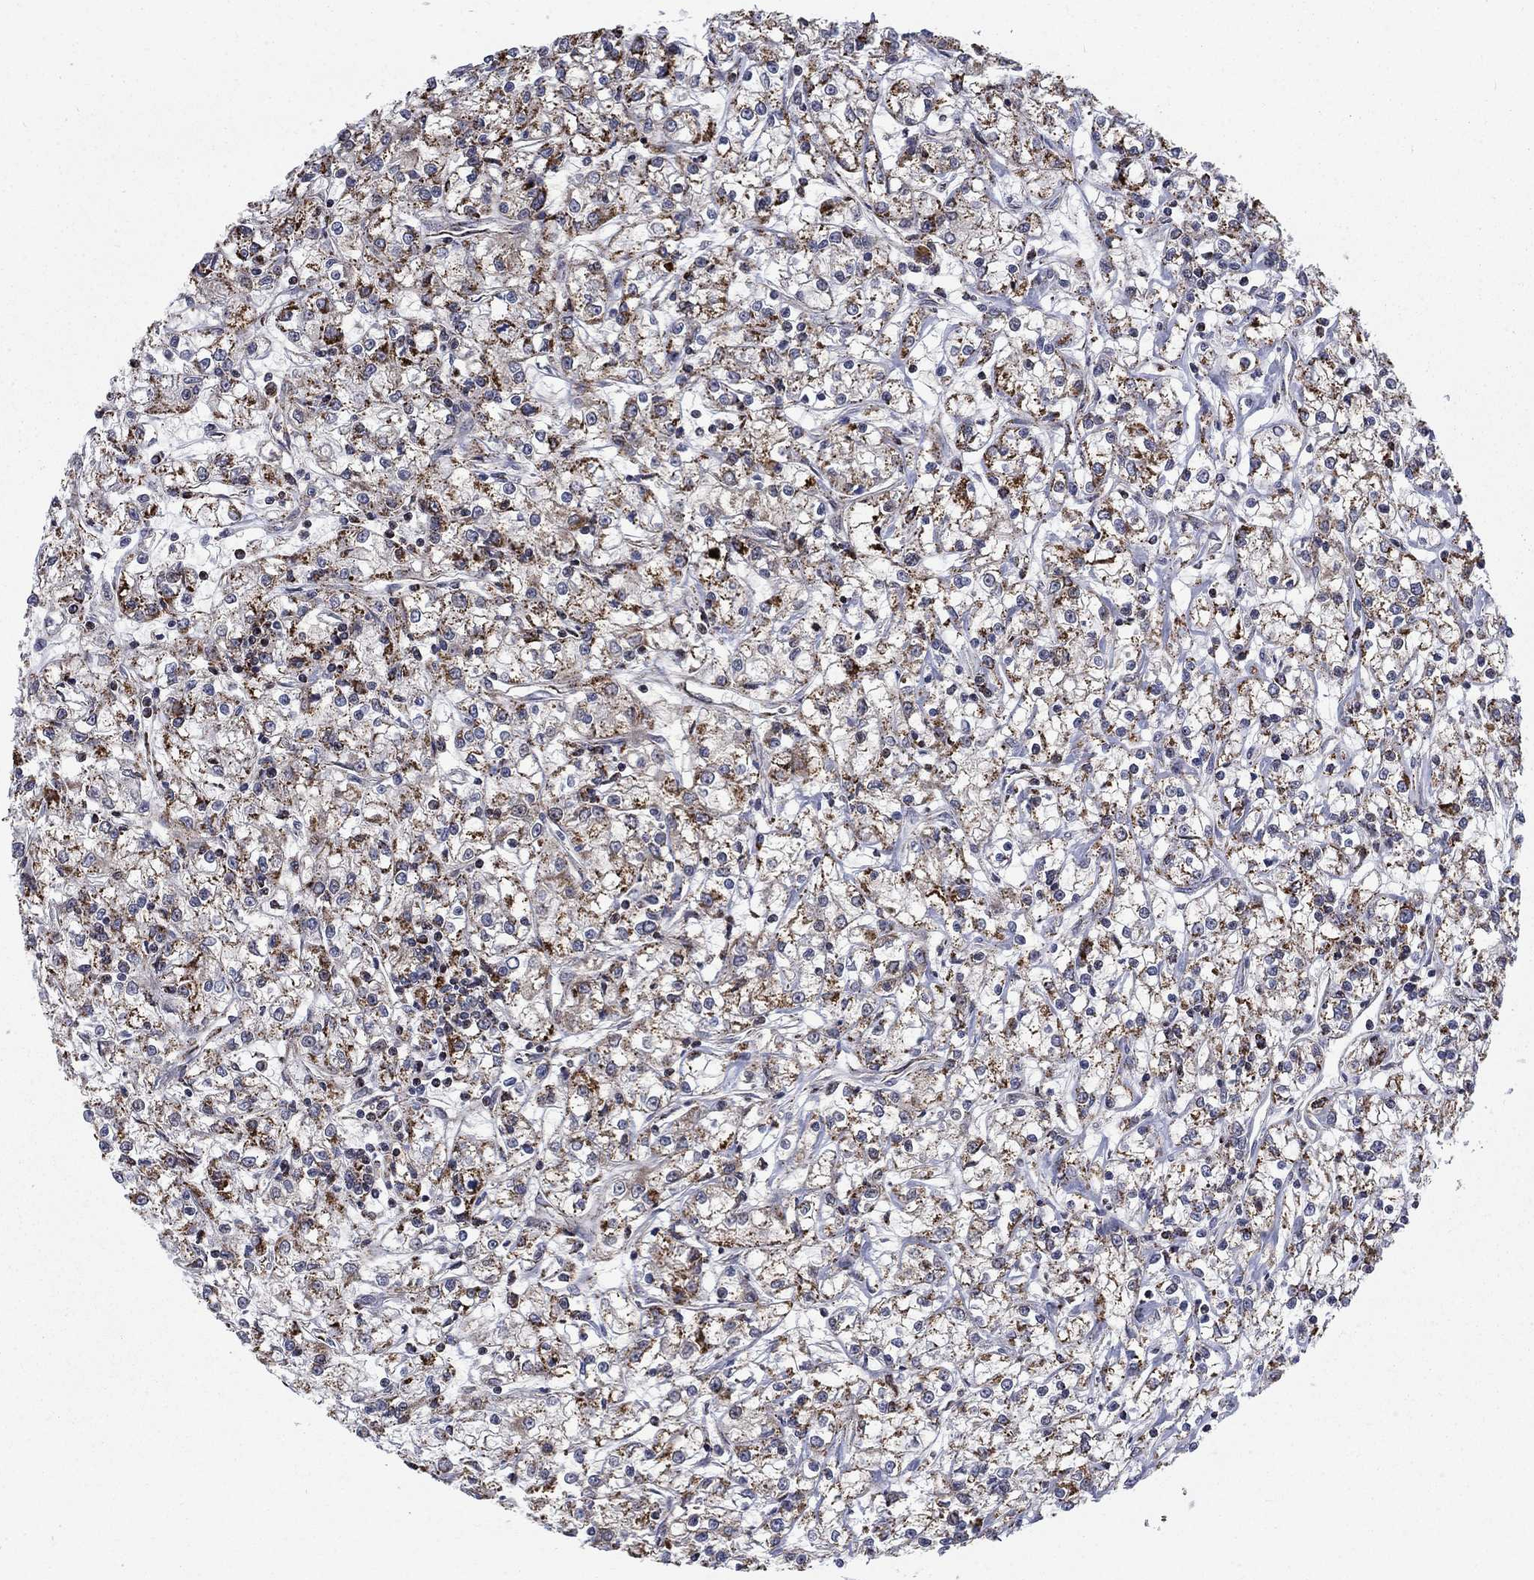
{"staining": {"intensity": "strong", "quantity": ">75%", "location": "cytoplasmic/membranous"}, "tissue": "renal cancer", "cell_type": "Tumor cells", "image_type": "cancer", "snomed": [{"axis": "morphology", "description": "Adenocarcinoma, NOS"}, {"axis": "topography", "description": "Kidney"}], "caption": "Protein expression analysis of renal cancer (adenocarcinoma) demonstrates strong cytoplasmic/membranous staining in about >75% of tumor cells.", "gene": "MOAP1", "patient": {"sex": "female", "age": 59}}